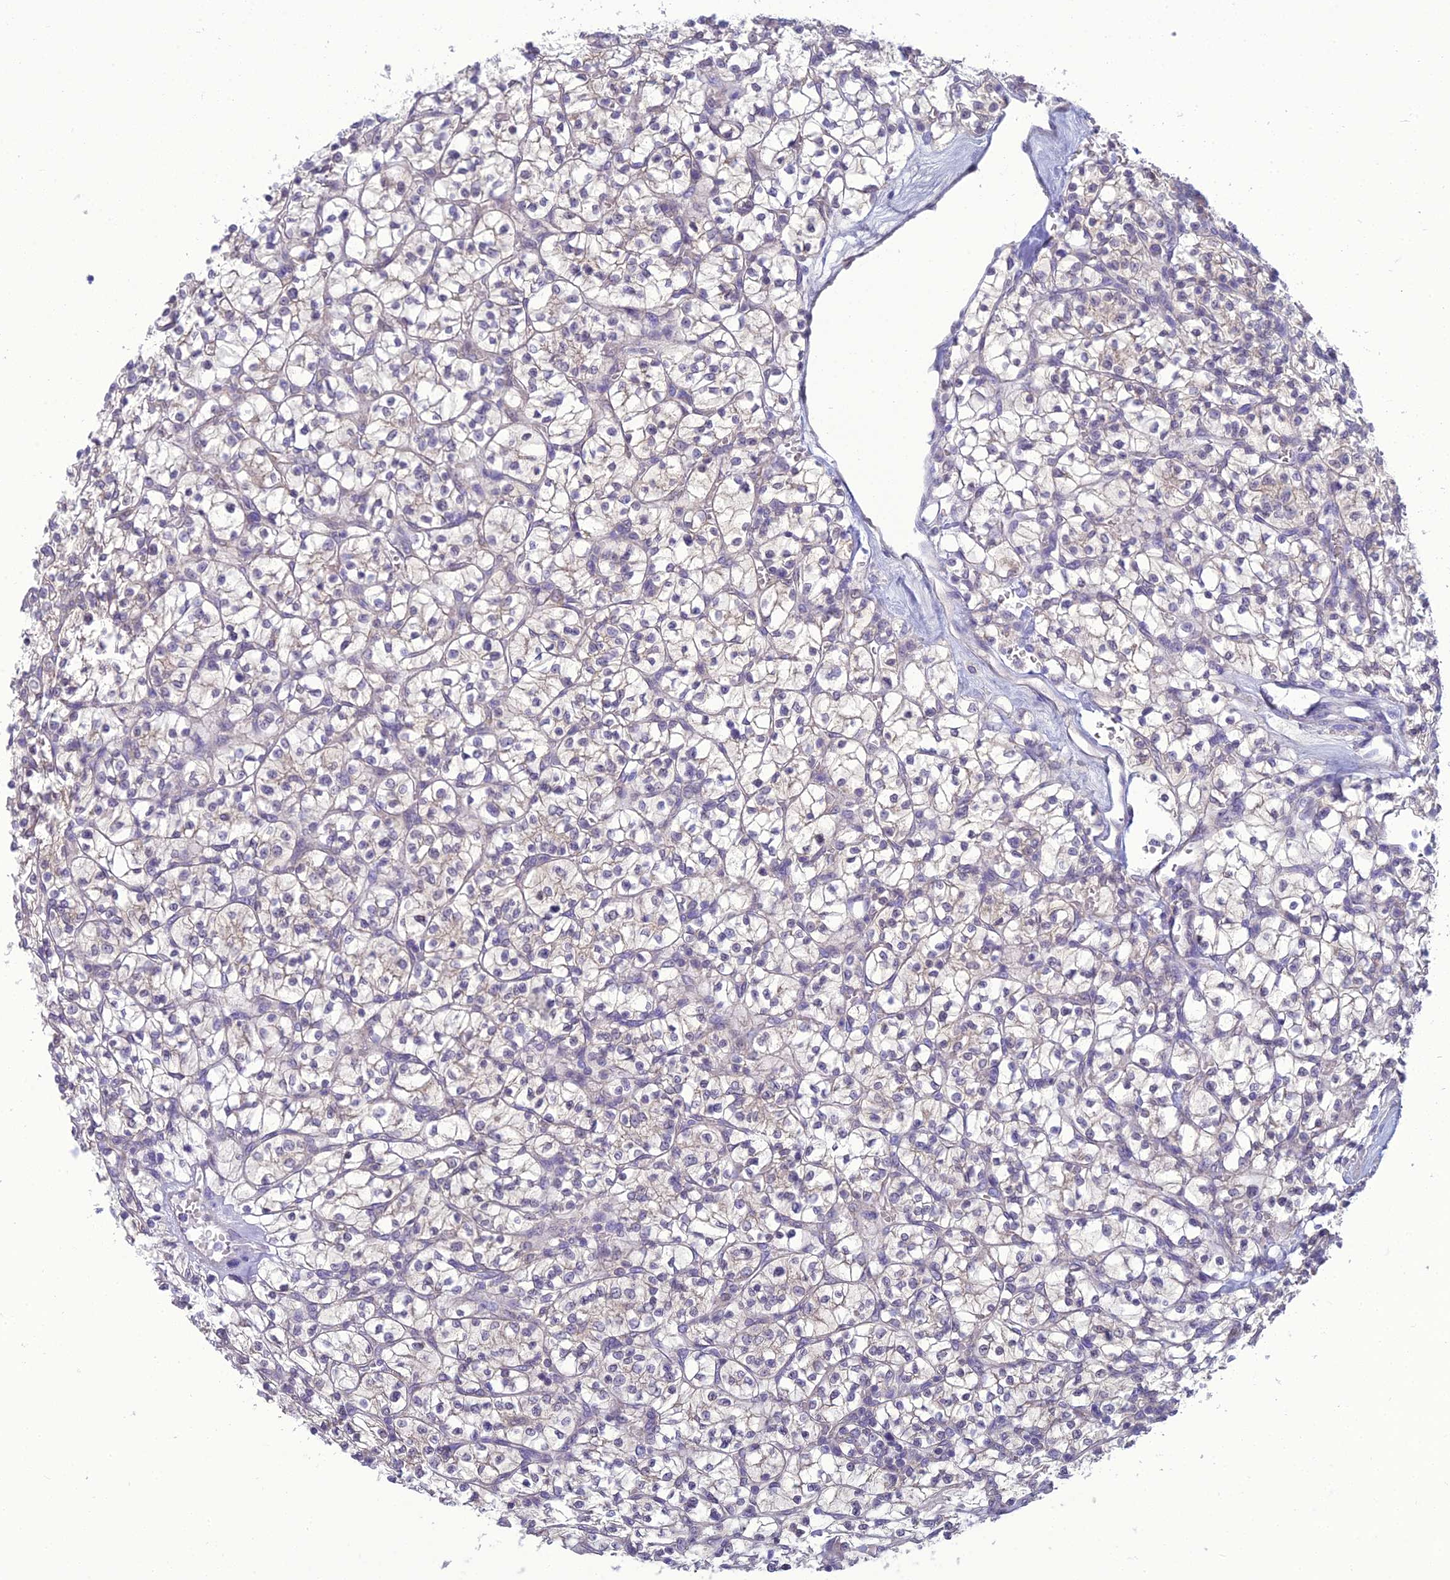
{"staining": {"intensity": "negative", "quantity": "none", "location": "none"}, "tissue": "renal cancer", "cell_type": "Tumor cells", "image_type": "cancer", "snomed": [{"axis": "morphology", "description": "Adenocarcinoma, NOS"}, {"axis": "topography", "description": "Kidney"}], "caption": "DAB (3,3'-diaminobenzidine) immunohistochemical staining of renal cancer displays no significant staining in tumor cells.", "gene": "GNPNAT1", "patient": {"sex": "female", "age": 64}}